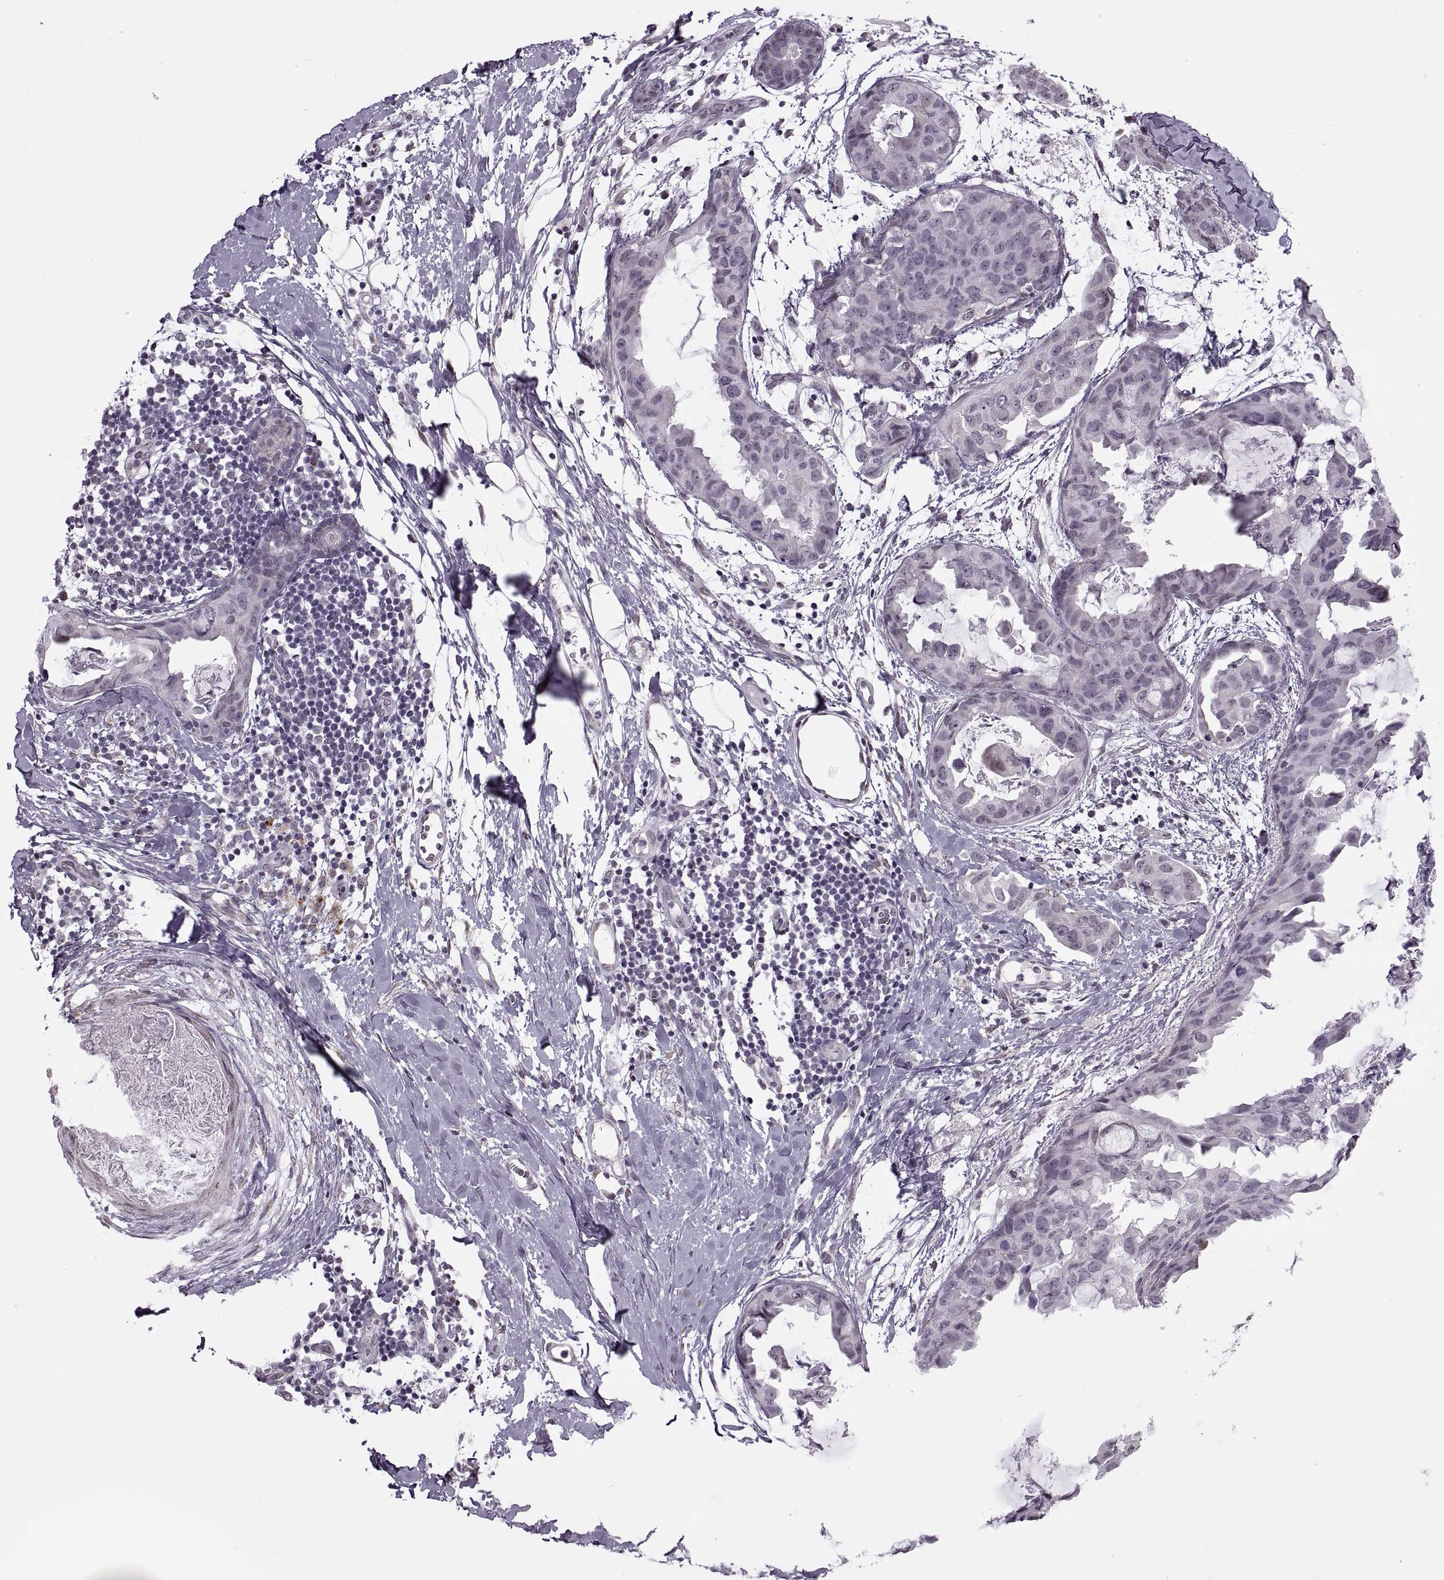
{"staining": {"intensity": "negative", "quantity": "none", "location": "none"}, "tissue": "breast cancer", "cell_type": "Tumor cells", "image_type": "cancer", "snomed": [{"axis": "morphology", "description": "Normal tissue, NOS"}, {"axis": "morphology", "description": "Duct carcinoma"}, {"axis": "topography", "description": "Breast"}], "caption": "This is a photomicrograph of immunohistochemistry (IHC) staining of breast cancer (intraductal carcinoma), which shows no positivity in tumor cells.", "gene": "PRSS37", "patient": {"sex": "female", "age": 40}}